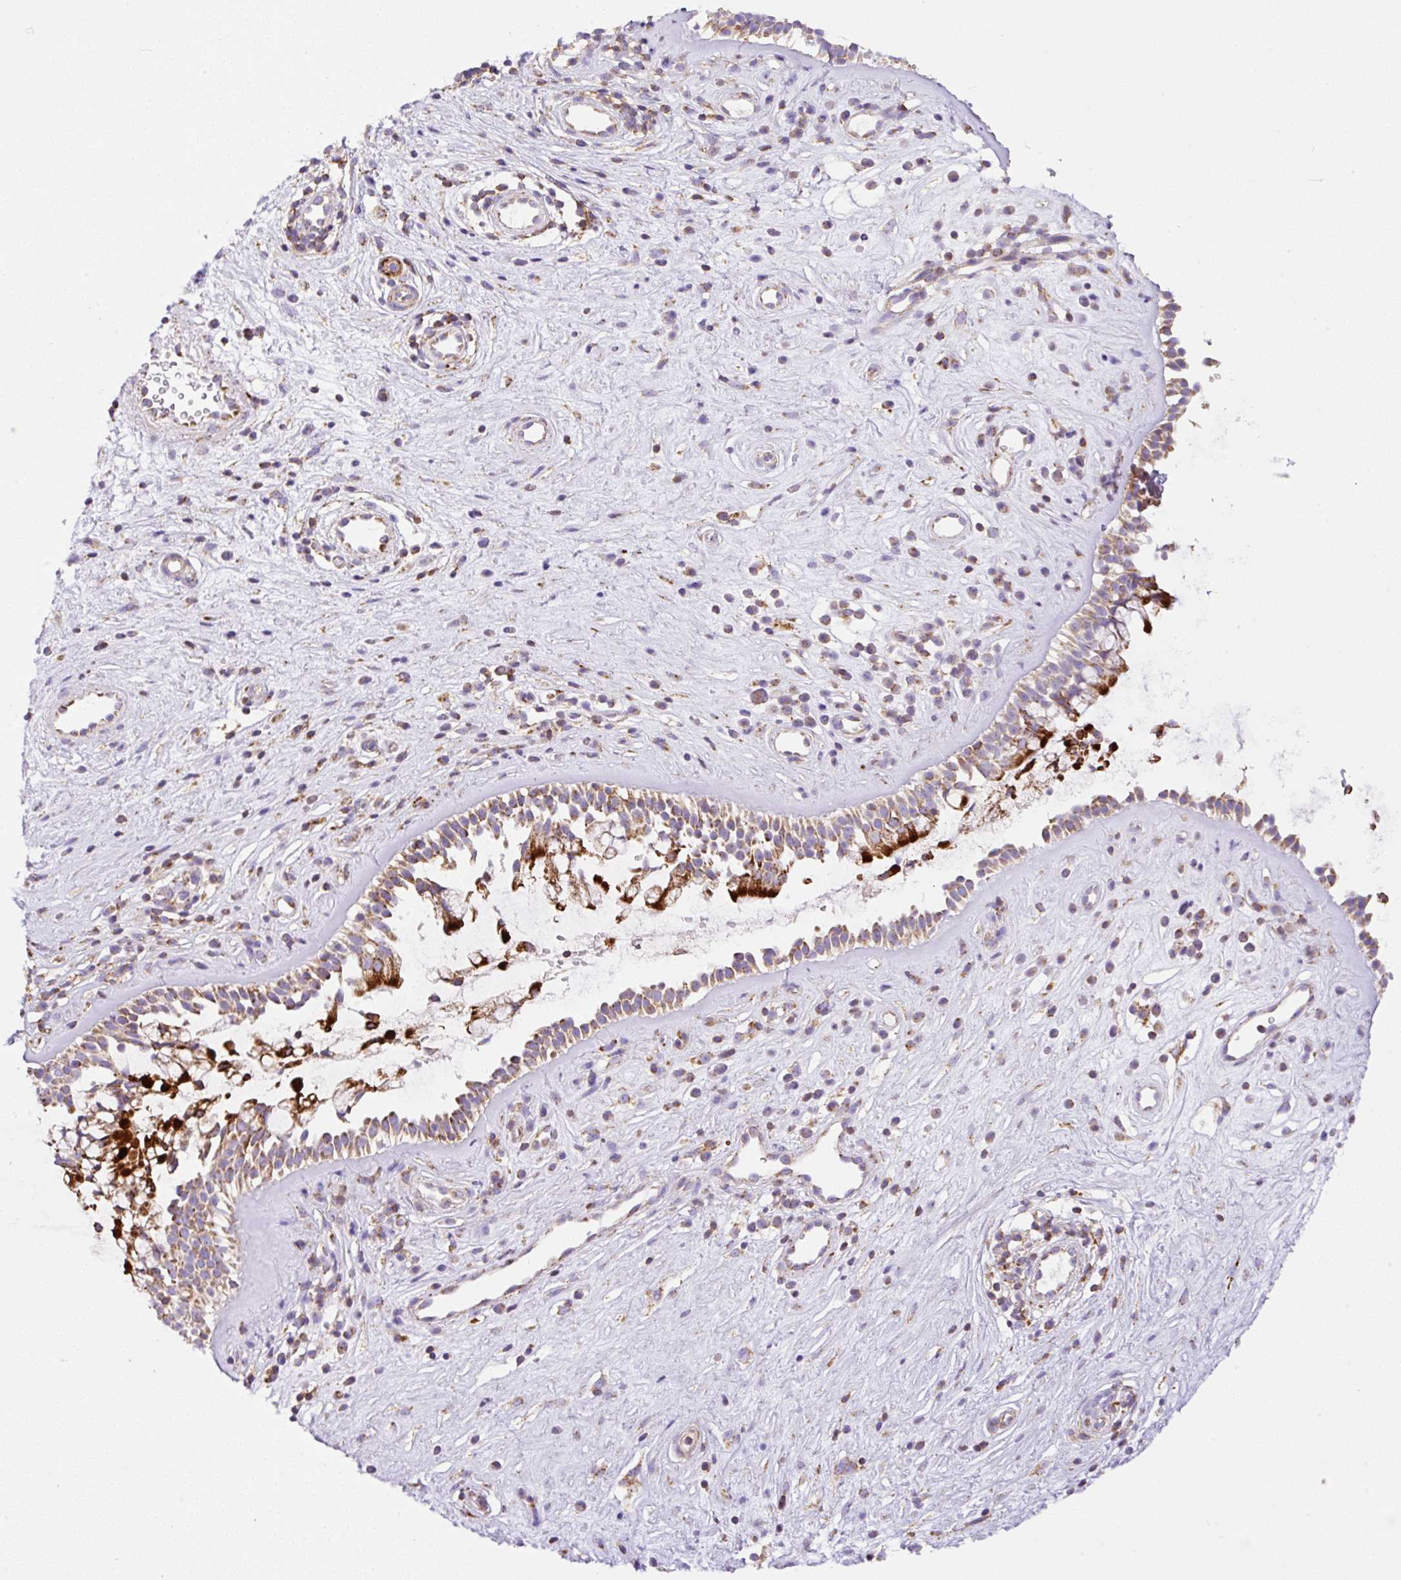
{"staining": {"intensity": "moderate", "quantity": ">75%", "location": "cytoplasmic/membranous"}, "tissue": "nasopharynx", "cell_type": "Respiratory epithelial cells", "image_type": "normal", "snomed": [{"axis": "morphology", "description": "Normal tissue, NOS"}, {"axis": "topography", "description": "Nasopharynx"}], "caption": "Immunohistochemical staining of normal nasopharynx reveals medium levels of moderate cytoplasmic/membranous expression in approximately >75% of respiratory epithelial cells. (DAB (3,3'-diaminobenzidine) = brown stain, brightfield microscopy at high magnification).", "gene": "NF1", "patient": {"sex": "male", "age": 32}}